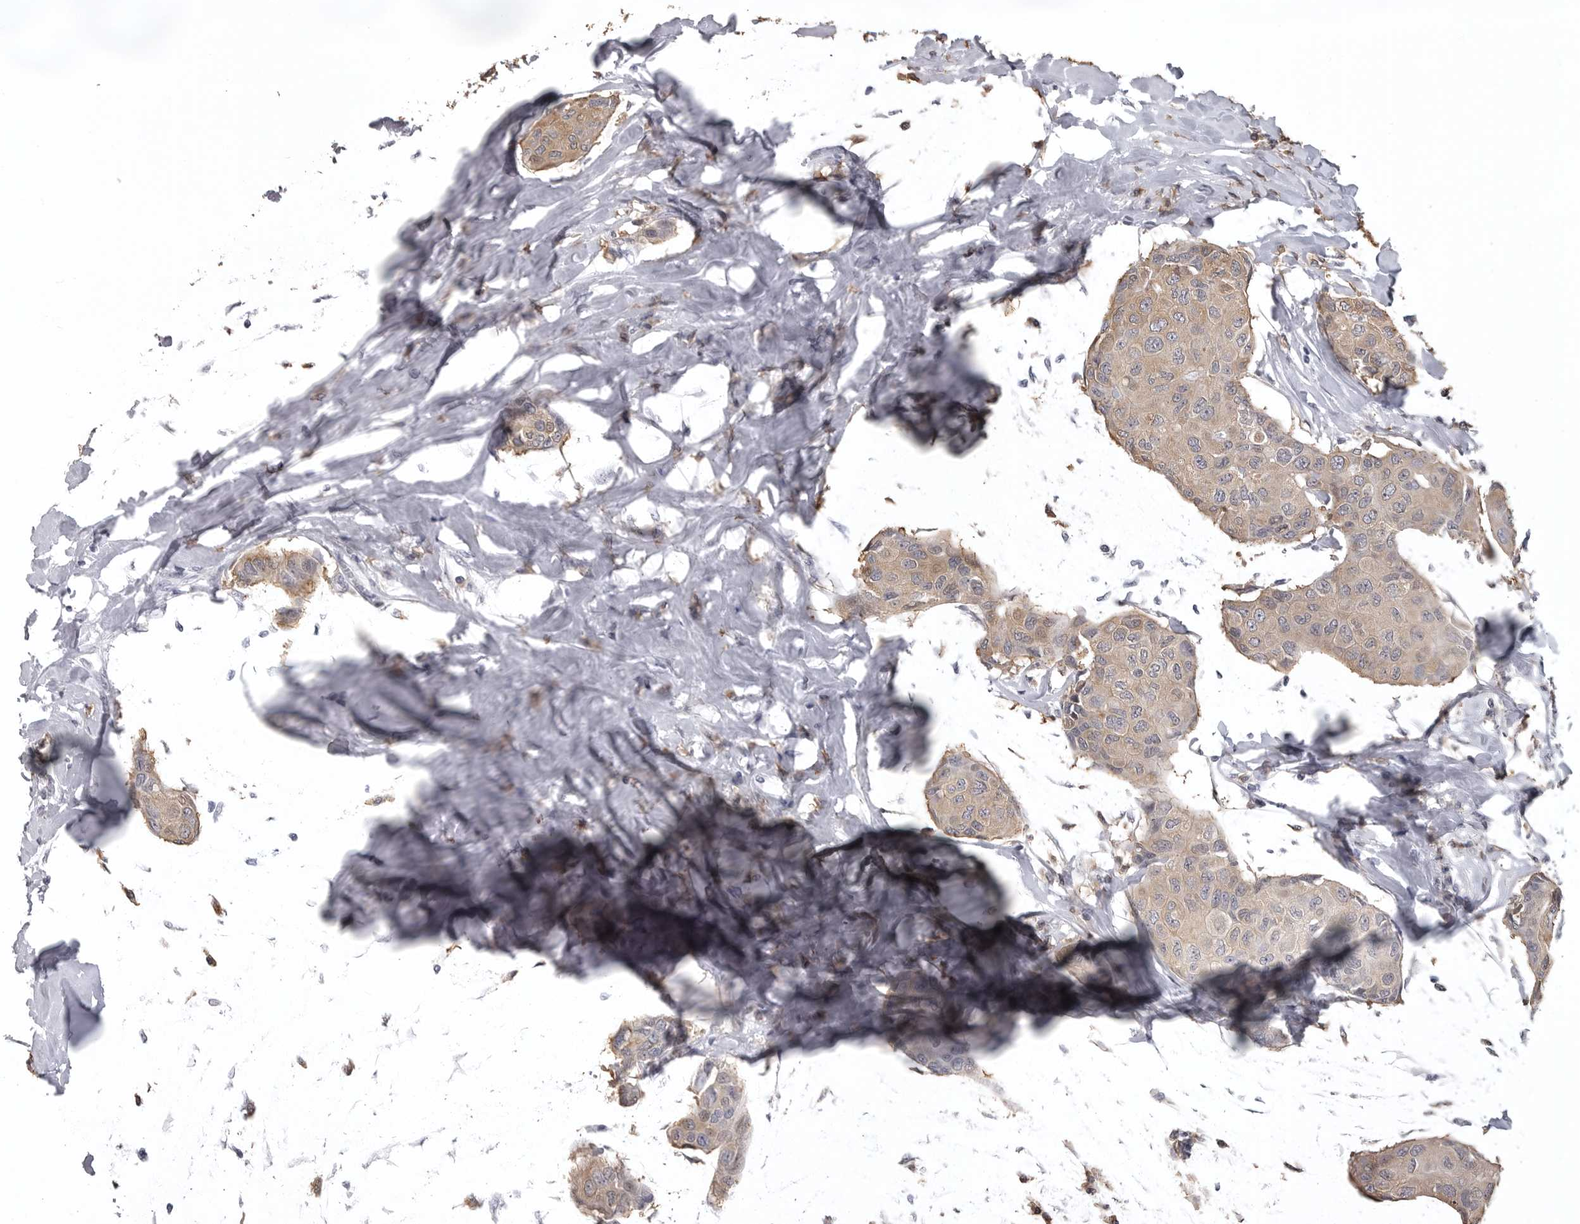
{"staining": {"intensity": "weak", "quantity": "25%-75%", "location": "cytoplasmic/membranous"}, "tissue": "breast cancer", "cell_type": "Tumor cells", "image_type": "cancer", "snomed": [{"axis": "morphology", "description": "Duct carcinoma"}, {"axis": "topography", "description": "Breast"}], "caption": "A high-resolution histopathology image shows IHC staining of breast infiltrating ductal carcinoma, which reveals weak cytoplasmic/membranous expression in about 25%-75% of tumor cells.", "gene": "SNX16", "patient": {"sex": "female", "age": 80}}